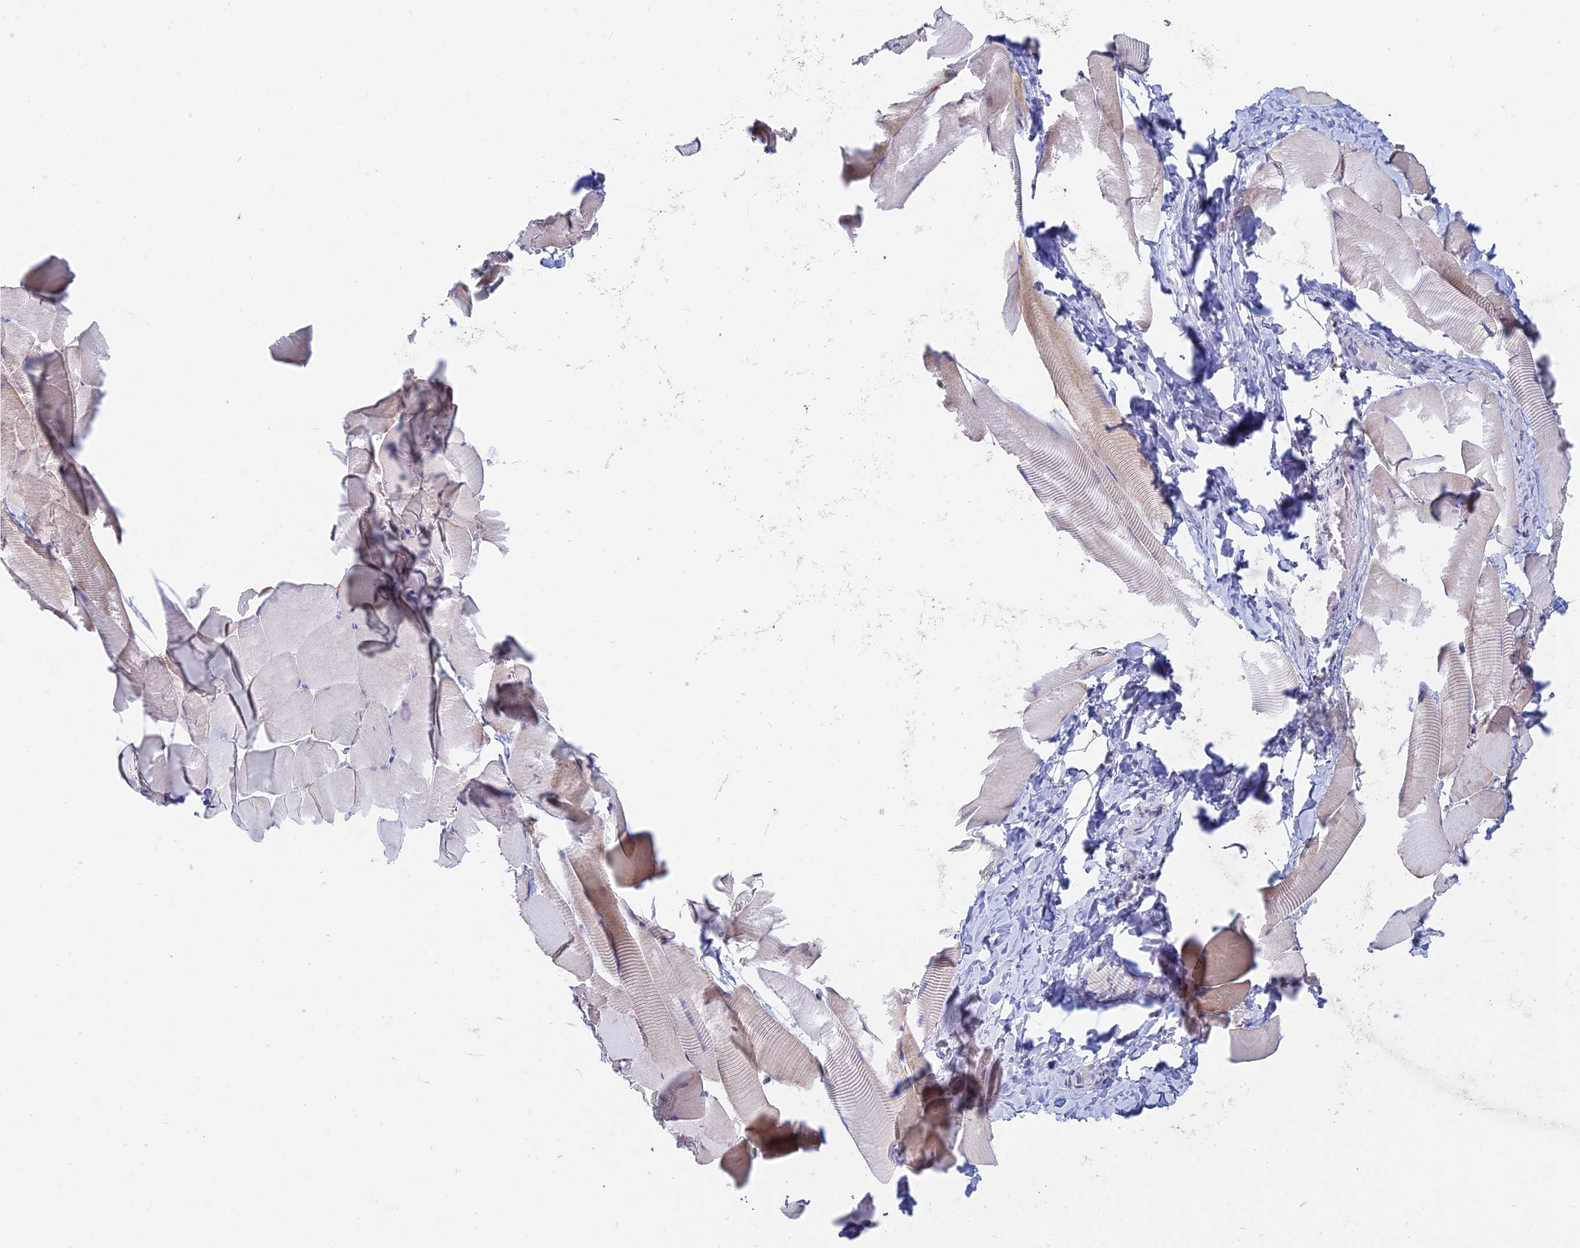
{"staining": {"intensity": "moderate", "quantity": "<25%", "location": "cytoplasmic/membranous"}, "tissue": "skeletal muscle", "cell_type": "Myocytes", "image_type": "normal", "snomed": [{"axis": "morphology", "description": "Normal tissue, NOS"}, {"axis": "topography", "description": "Skeletal muscle"}], "caption": "Myocytes show low levels of moderate cytoplasmic/membranous positivity in approximately <25% of cells in unremarkable skeletal muscle.", "gene": "REXO5", "patient": {"sex": "male", "age": 25}}